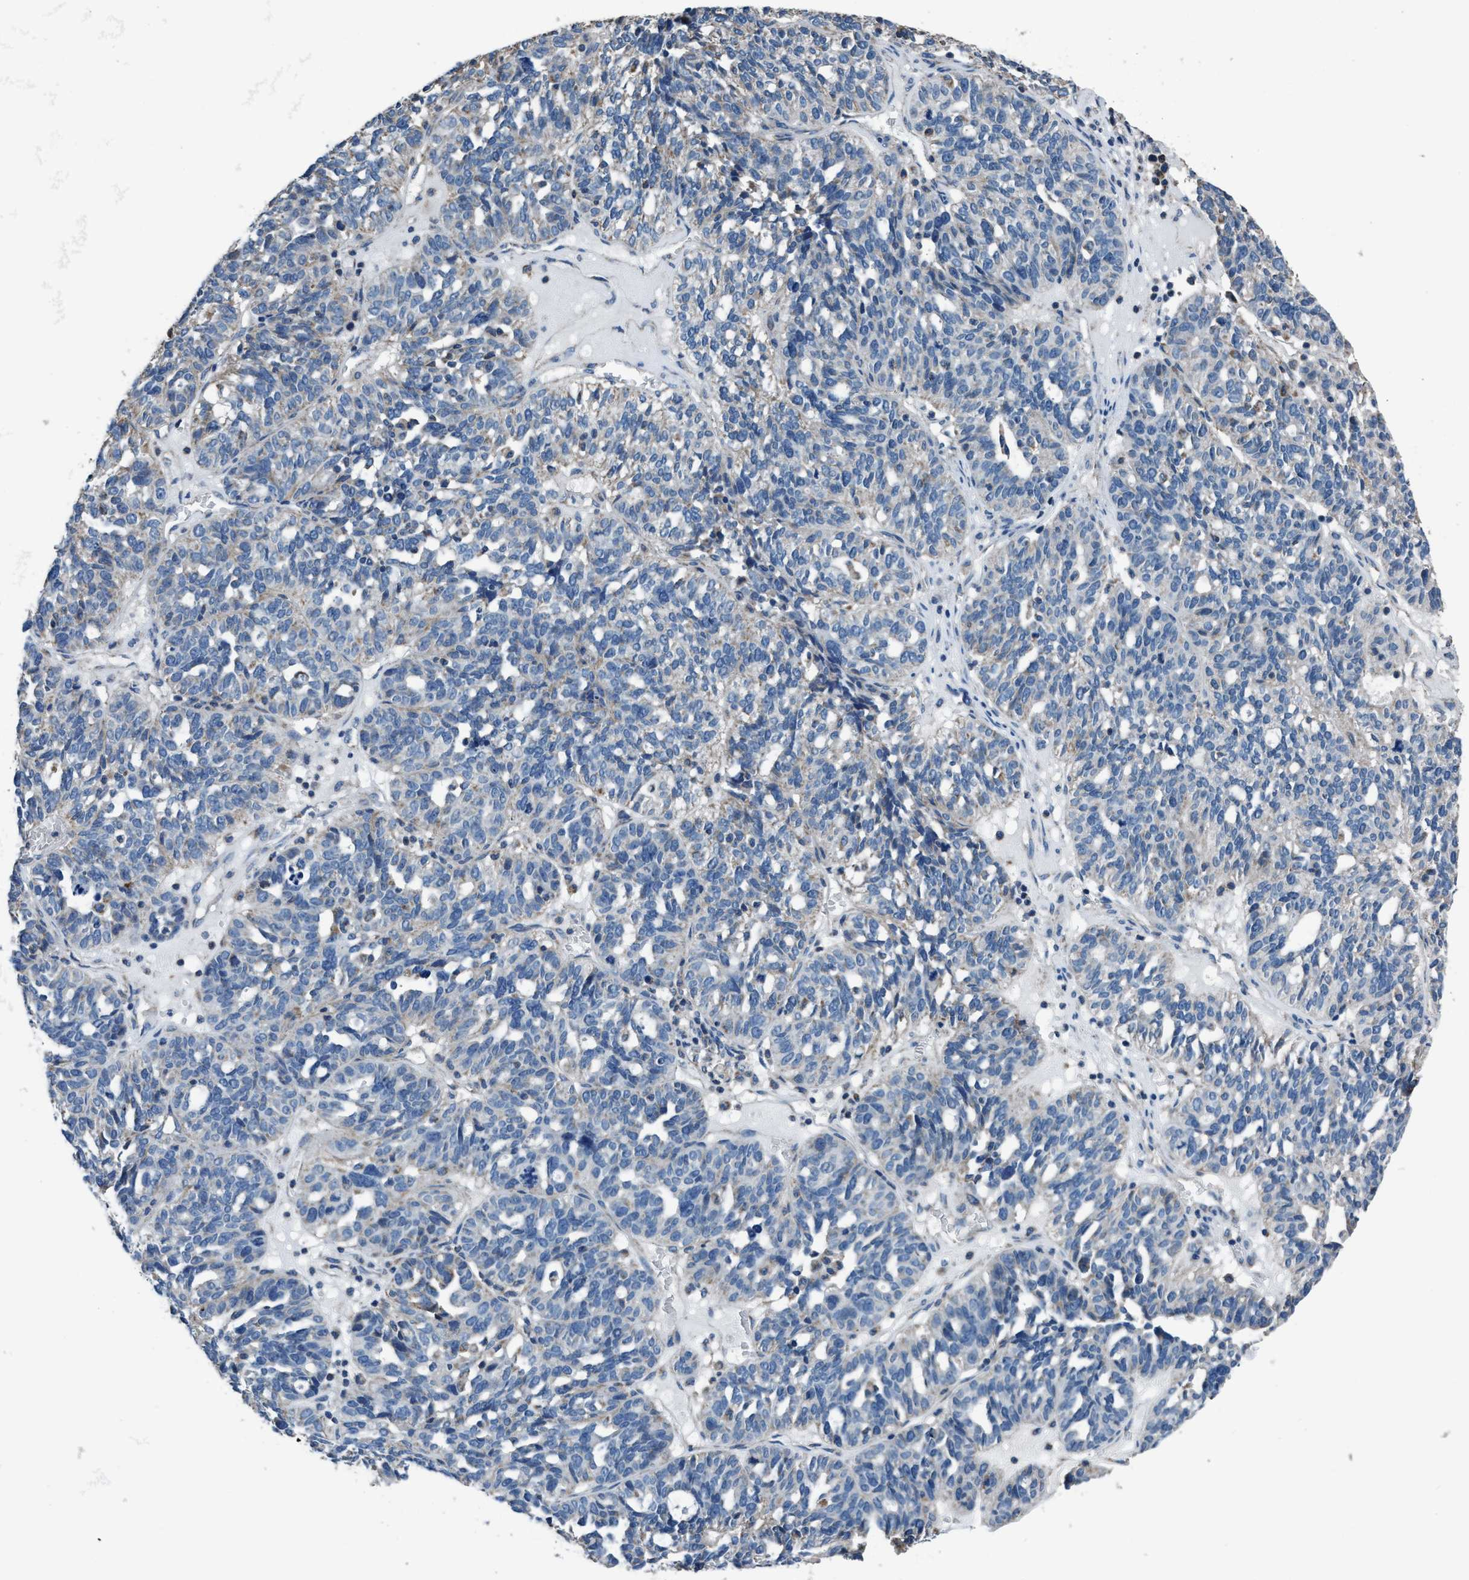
{"staining": {"intensity": "weak", "quantity": "<25%", "location": "cytoplasmic/membranous"}, "tissue": "ovarian cancer", "cell_type": "Tumor cells", "image_type": "cancer", "snomed": [{"axis": "morphology", "description": "Cystadenocarcinoma, serous, NOS"}, {"axis": "topography", "description": "Ovary"}], "caption": "IHC histopathology image of ovarian serous cystadenocarcinoma stained for a protein (brown), which displays no positivity in tumor cells.", "gene": "ANKFN1", "patient": {"sex": "female", "age": 59}}